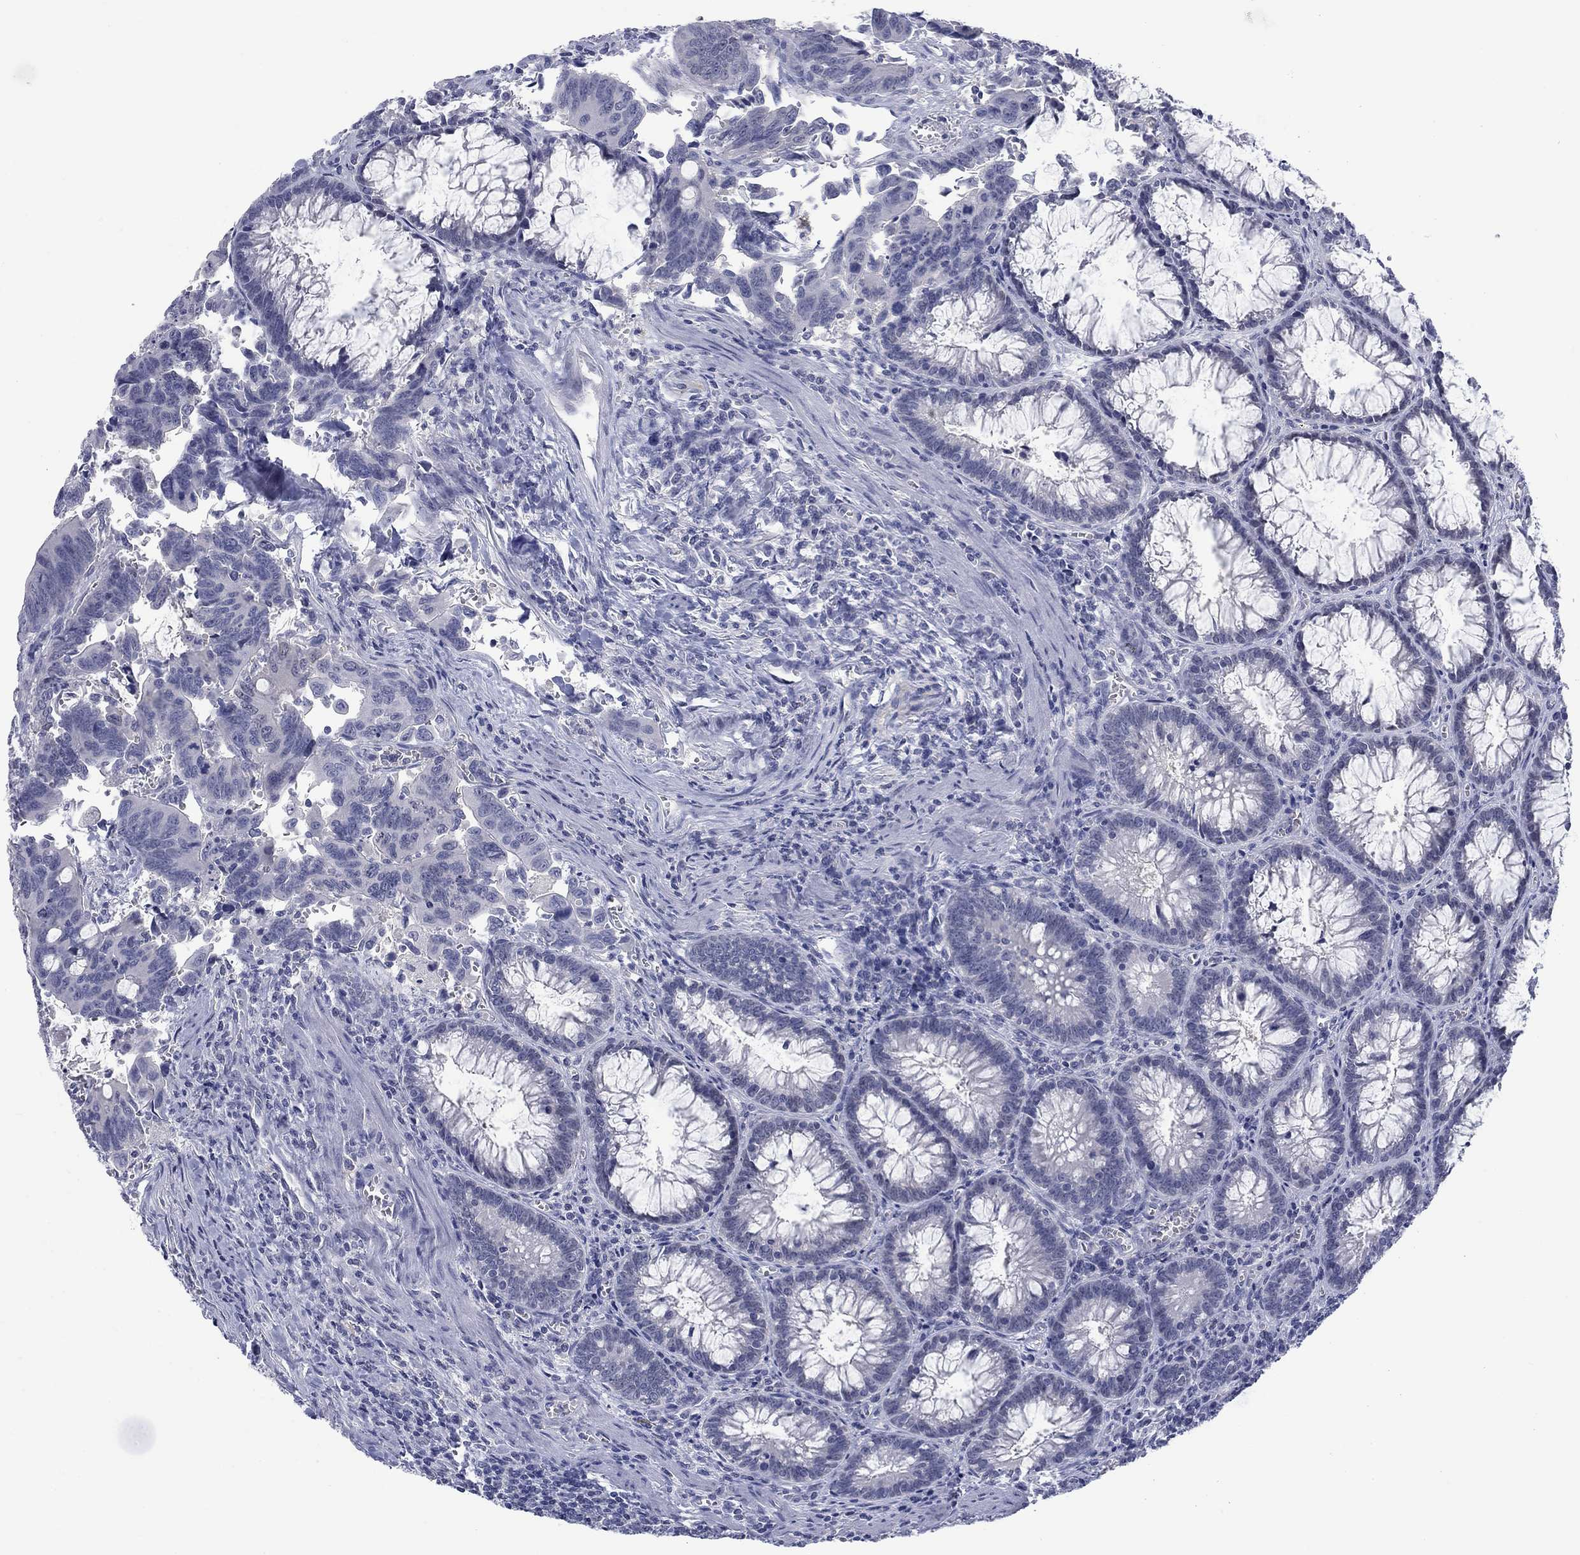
{"staining": {"intensity": "negative", "quantity": "none", "location": "none"}, "tissue": "colorectal cancer", "cell_type": "Tumor cells", "image_type": "cancer", "snomed": [{"axis": "morphology", "description": "Adenocarcinoma, NOS"}, {"axis": "topography", "description": "Rectum"}], "caption": "The immunohistochemistry image has no significant staining in tumor cells of colorectal cancer (adenocarcinoma) tissue. (Brightfield microscopy of DAB immunohistochemistry (IHC) at high magnification).", "gene": "ATP6V1G2", "patient": {"sex": "male", "age": 67}}